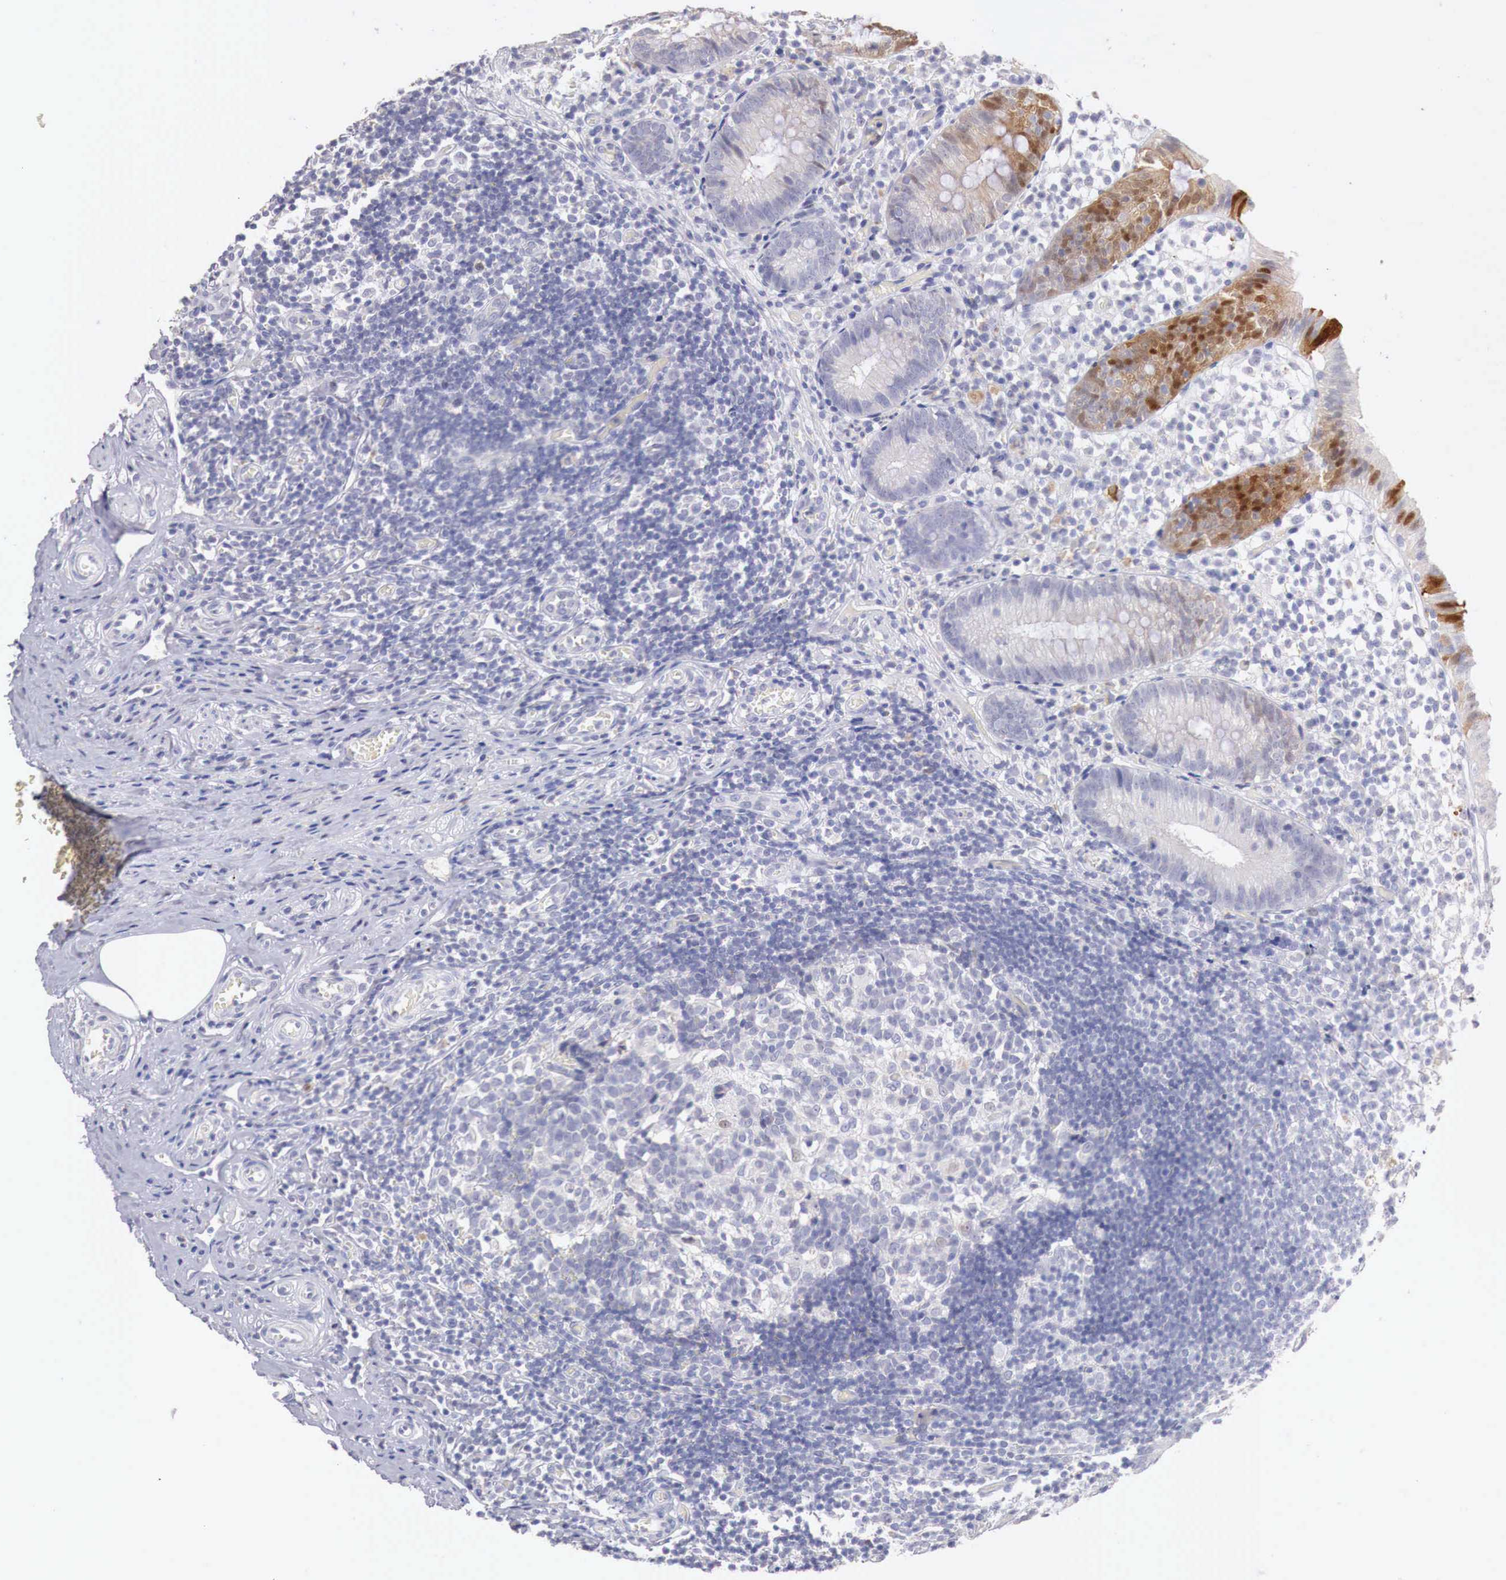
{"staining": {"intensity": "moderate", "quantity": "25%-75%", "location": "cytoplasmic/membranous"}, "tissue": "appendix", "cell_type": "Glandular cells", "image_type": "normal", "snomed": [{"axis": "morphology", "description": "Normal tissue, NOS"}, {"axis": "topography", "description": "Appendix"}], "caption": "Protein analysis of unremarkable appendix shows moderate cytoplasmic/membranous staining in about 25%-75% of glandular cells. (Stains: DAB in brown, nuclei in blue, Microscopy: brightfield microscopy at high magnification).", "gene": "ITIH6", "patient": {"sex": "male", "age": 25}}